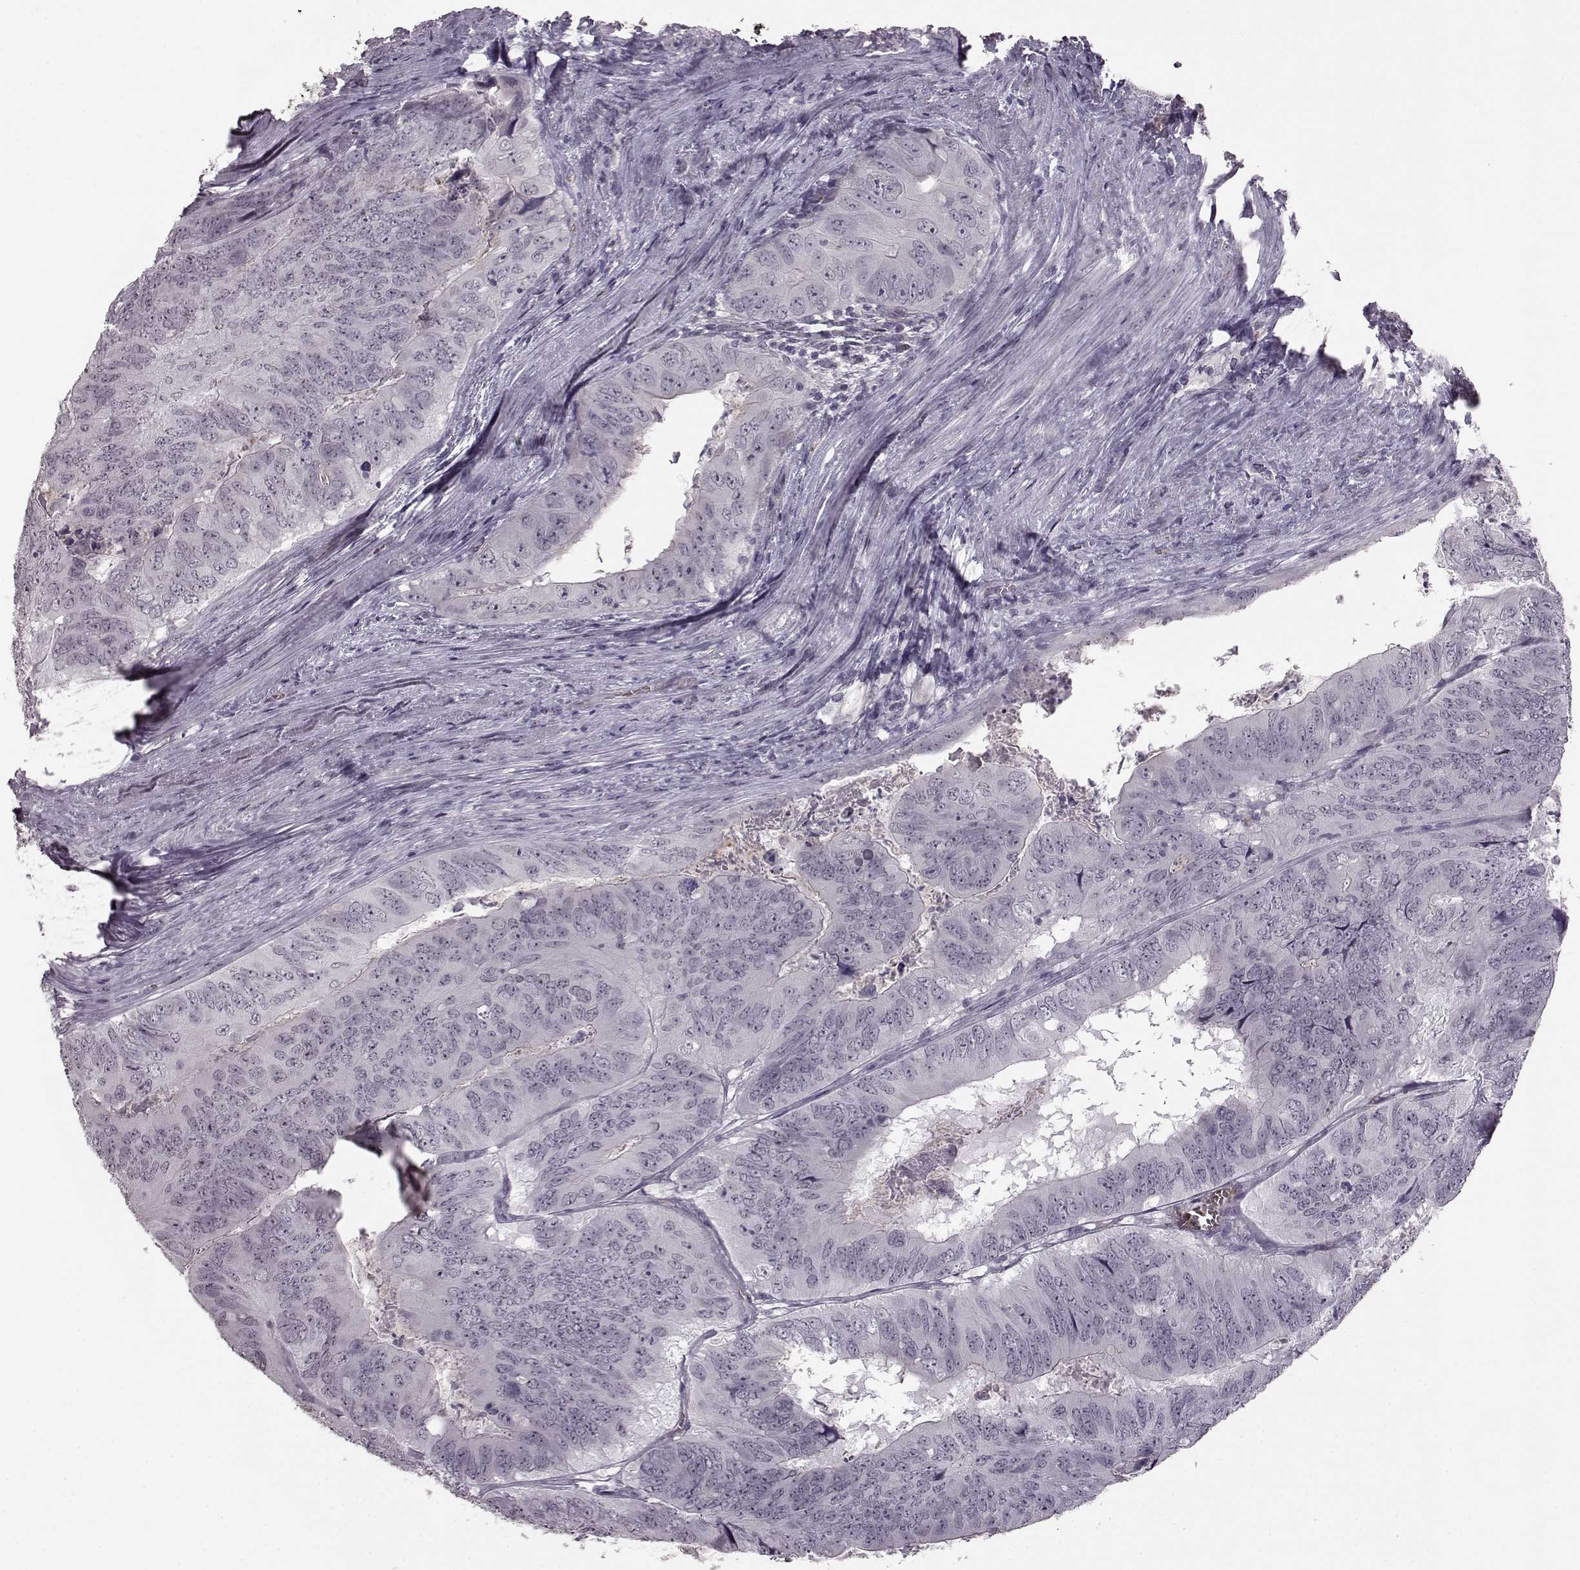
{"staining": {"intensity": "negative", "quantity": "none", "location": "none"}, "tissue": "colorectal cancer", "cell_type": "Tumor cells", "image_type": "cancer", "snomed": [{"axis": "morphology", "description": "Adenocarcinoma, NOS"}, {"axis": "topography", "description": "Colon"}], "caption": "A micrograph of human colorectal cancer is negative for staining in tumor cells. (DAB (3,3'-diaminobenzidine) immunohistochemistry with hematoxylin counter stain).", "gene": "PROP1", "patient": {"sex": "male", "age": 79}}